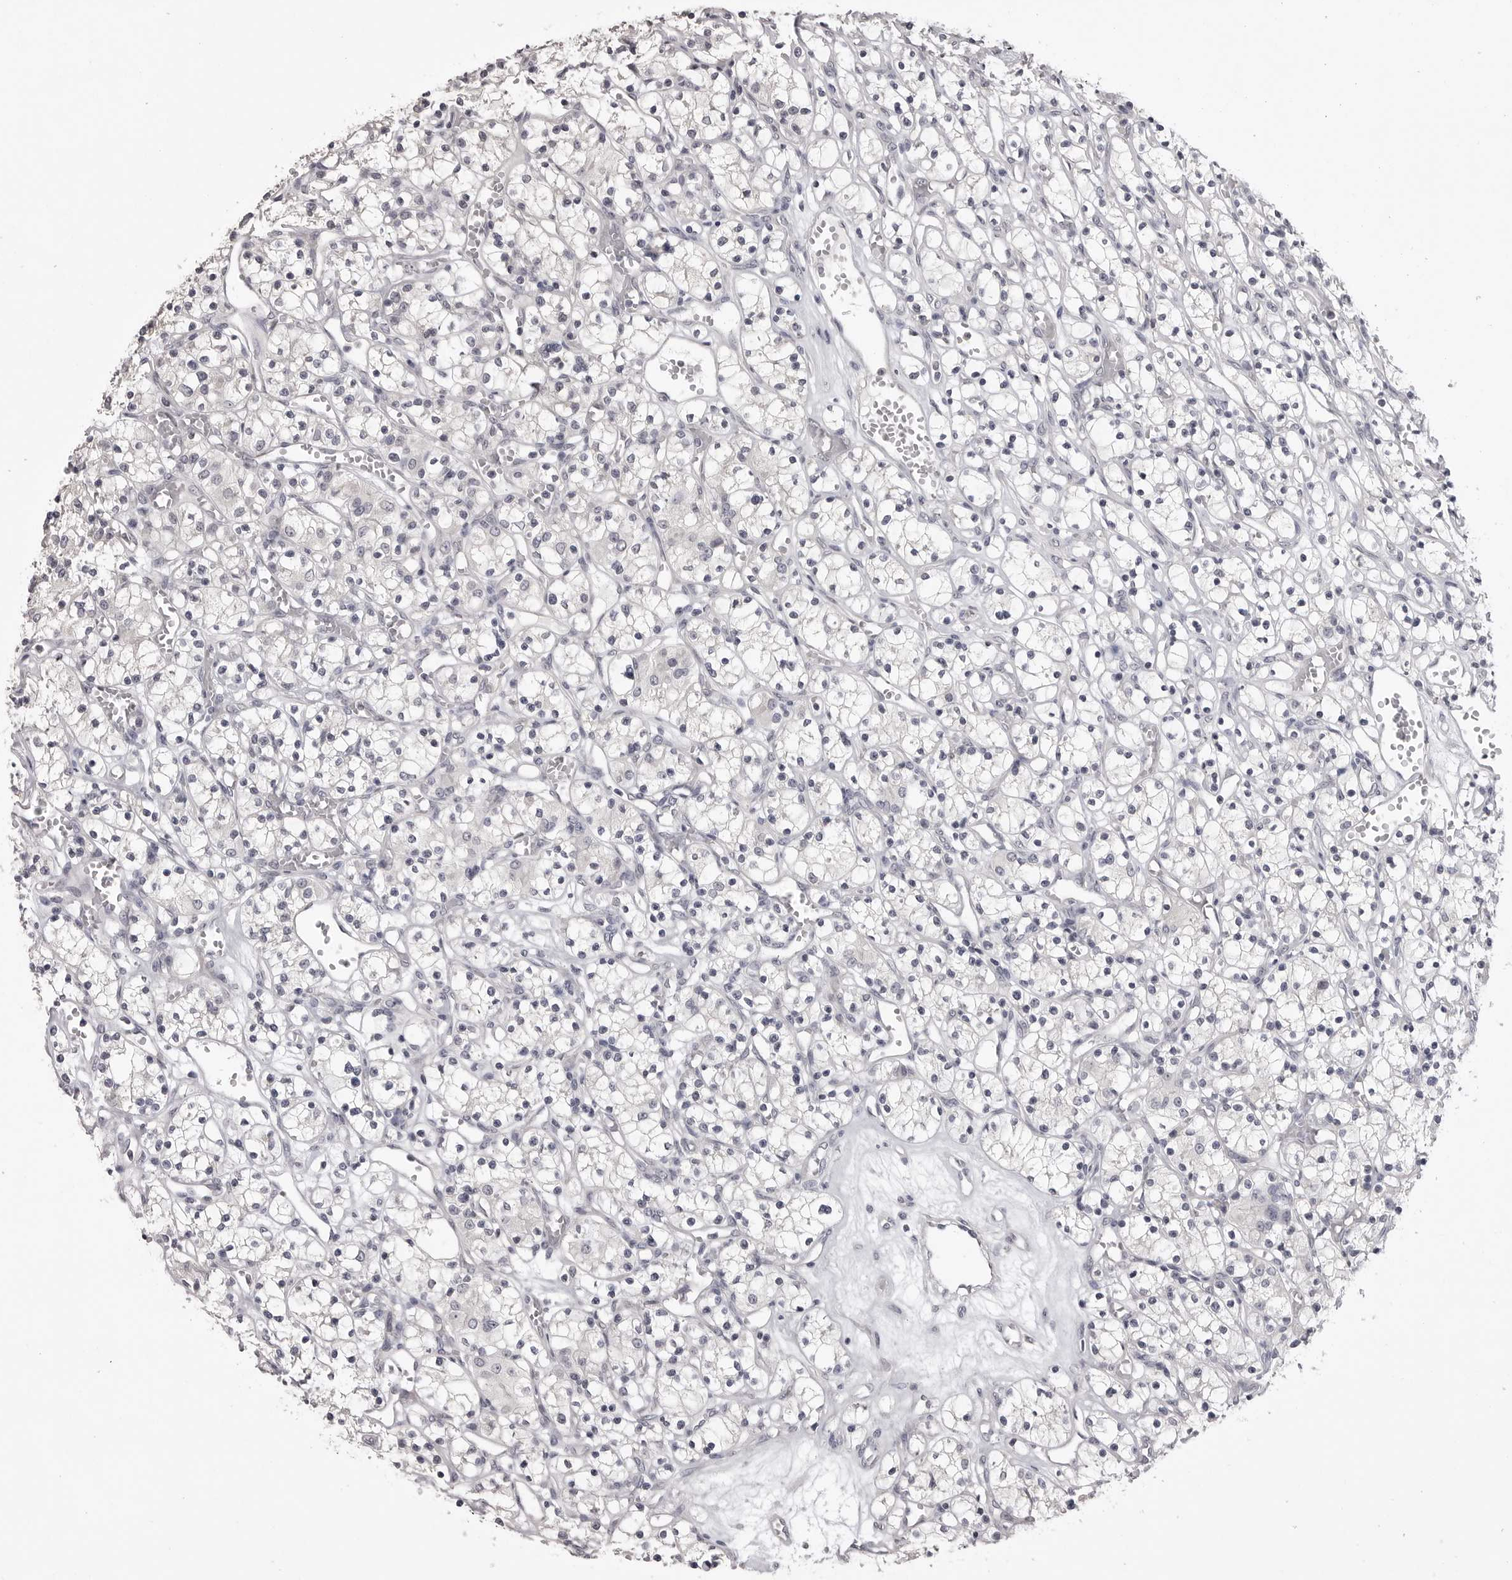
{"staining": {"intensity": "negative", "quantity": "none", "location": "none"}, "tissue": "renal cancer", "cell_type": "Tumor cells", "image_type": "cancer", "snomed": [{"axis": "morphology", "description": "Adenocarcinoma, NOS"}, {"axis": "topography", "description": "Kidney"}], "caption": "This photomicrograph is of renal cancer stained with immunohistochemistry to label a protein in brown with the nuclei are counter-stained blue. There is no positivity in tumor cells. The staining was performed using DAB (3,3'-diaminobenzidine) to visualize the protein expression in brown, while the nuclei were stained in blue with hematoxylin (Magnification: 20x).", "gene": "GPN2", "patient": {"sex": "female", "age": 59}}